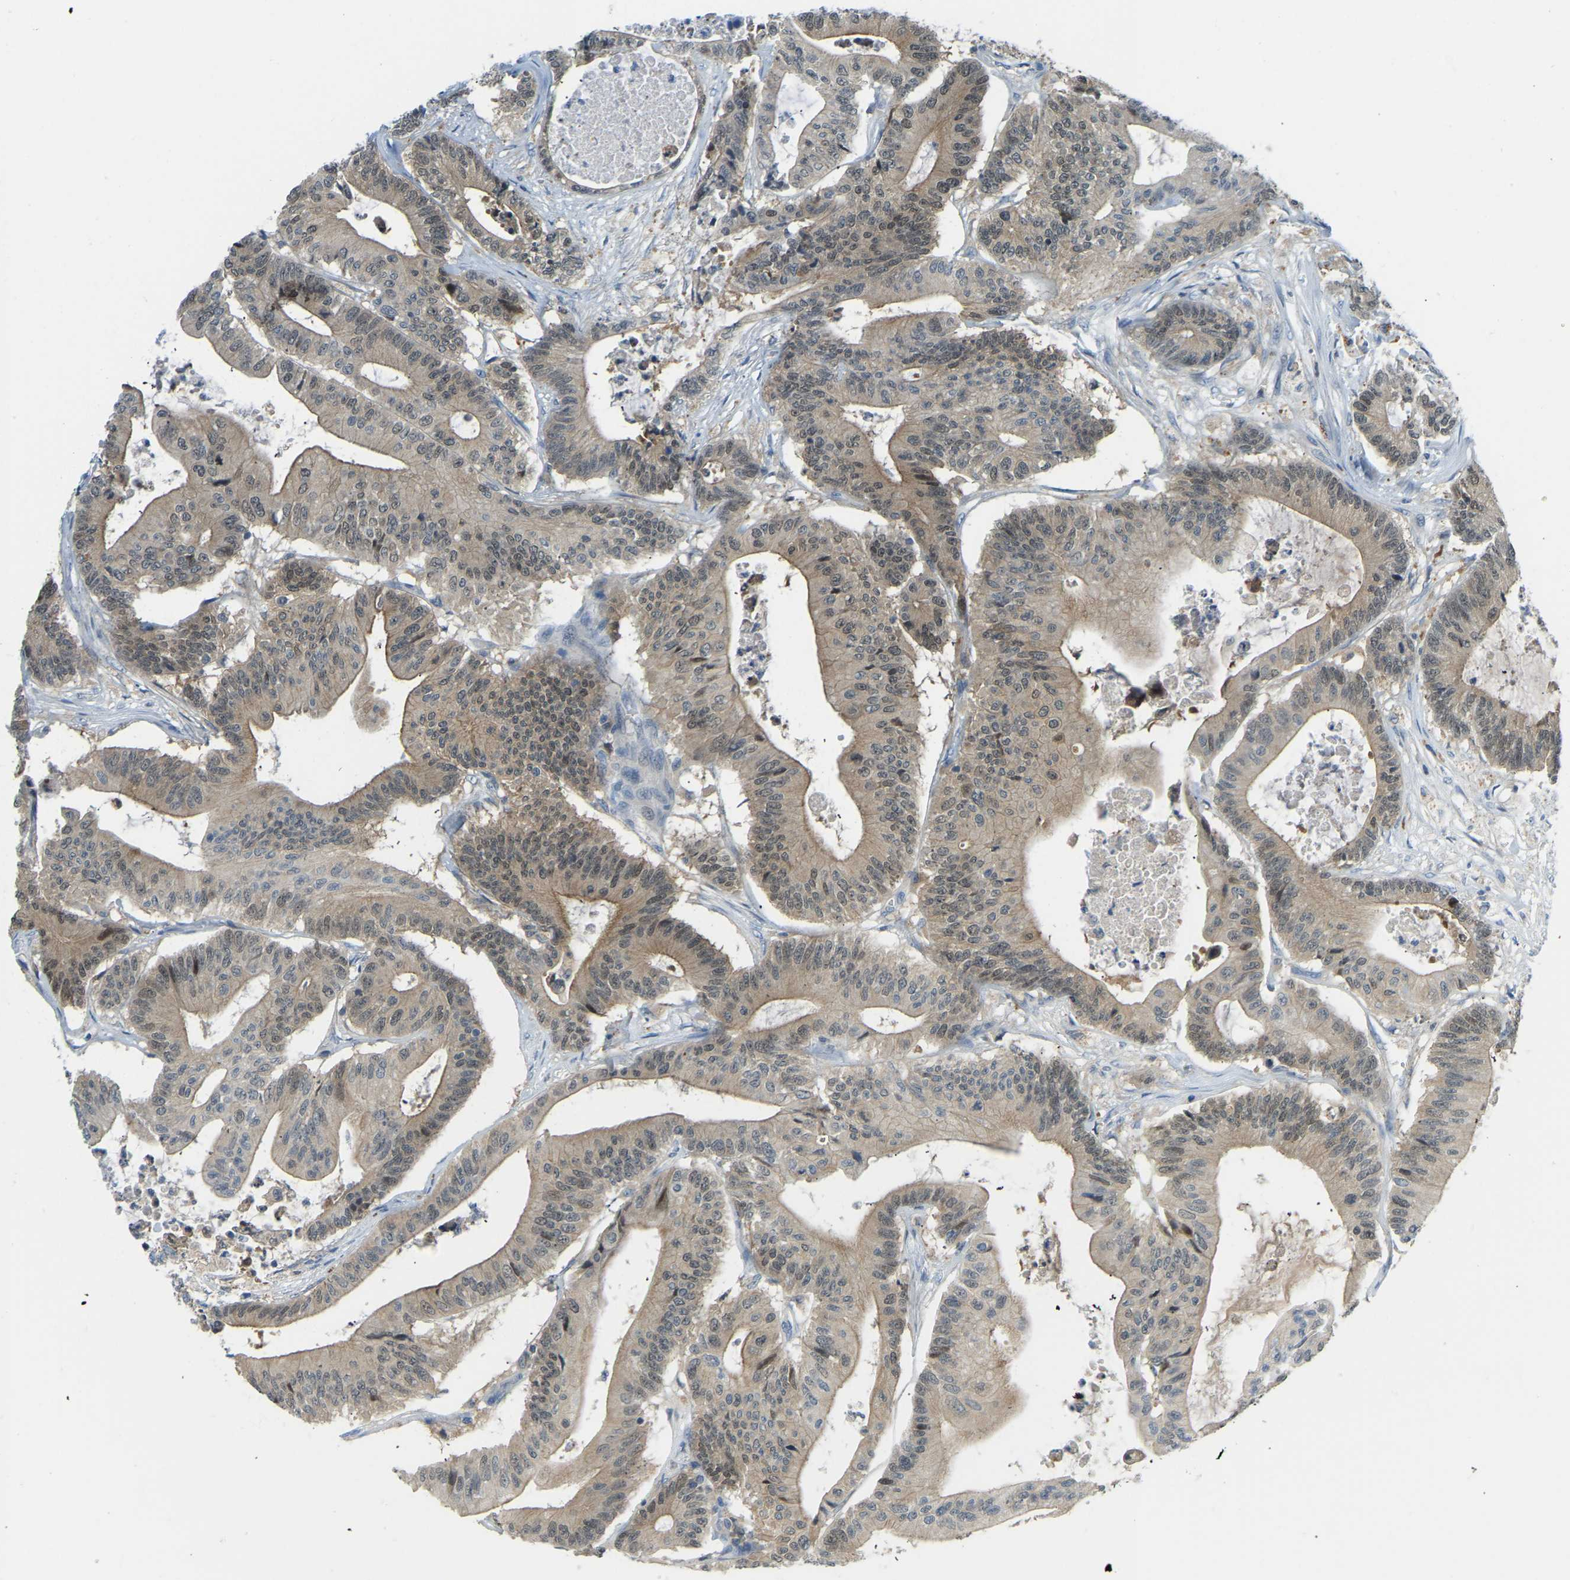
{"staining": {"intensity": "weak", "quantity": ">75%", "location": "cytoplasmic/membranous"}, "tissue": "colorectal cancer", "cell_type": "Tumor cells", "image_type": "cancer", "snomed": [{"axis": "morphology", "description": "Adenocarcinoma, NOS"}, {"axis": "topography", "description": "Colon"}], "caption": "A low amount of weak cytoplasmic/membranous positivity is appreciated in about >75% of tumor cells in colorectal cancer (adenocarcinoma) tissue. The staining was performed using DAB, with brown indicating positive protein expression. Nuclei are stained blue with hematoxylin.", "gene": "NME8", "patient": {"sex": "female", "age": 84}}